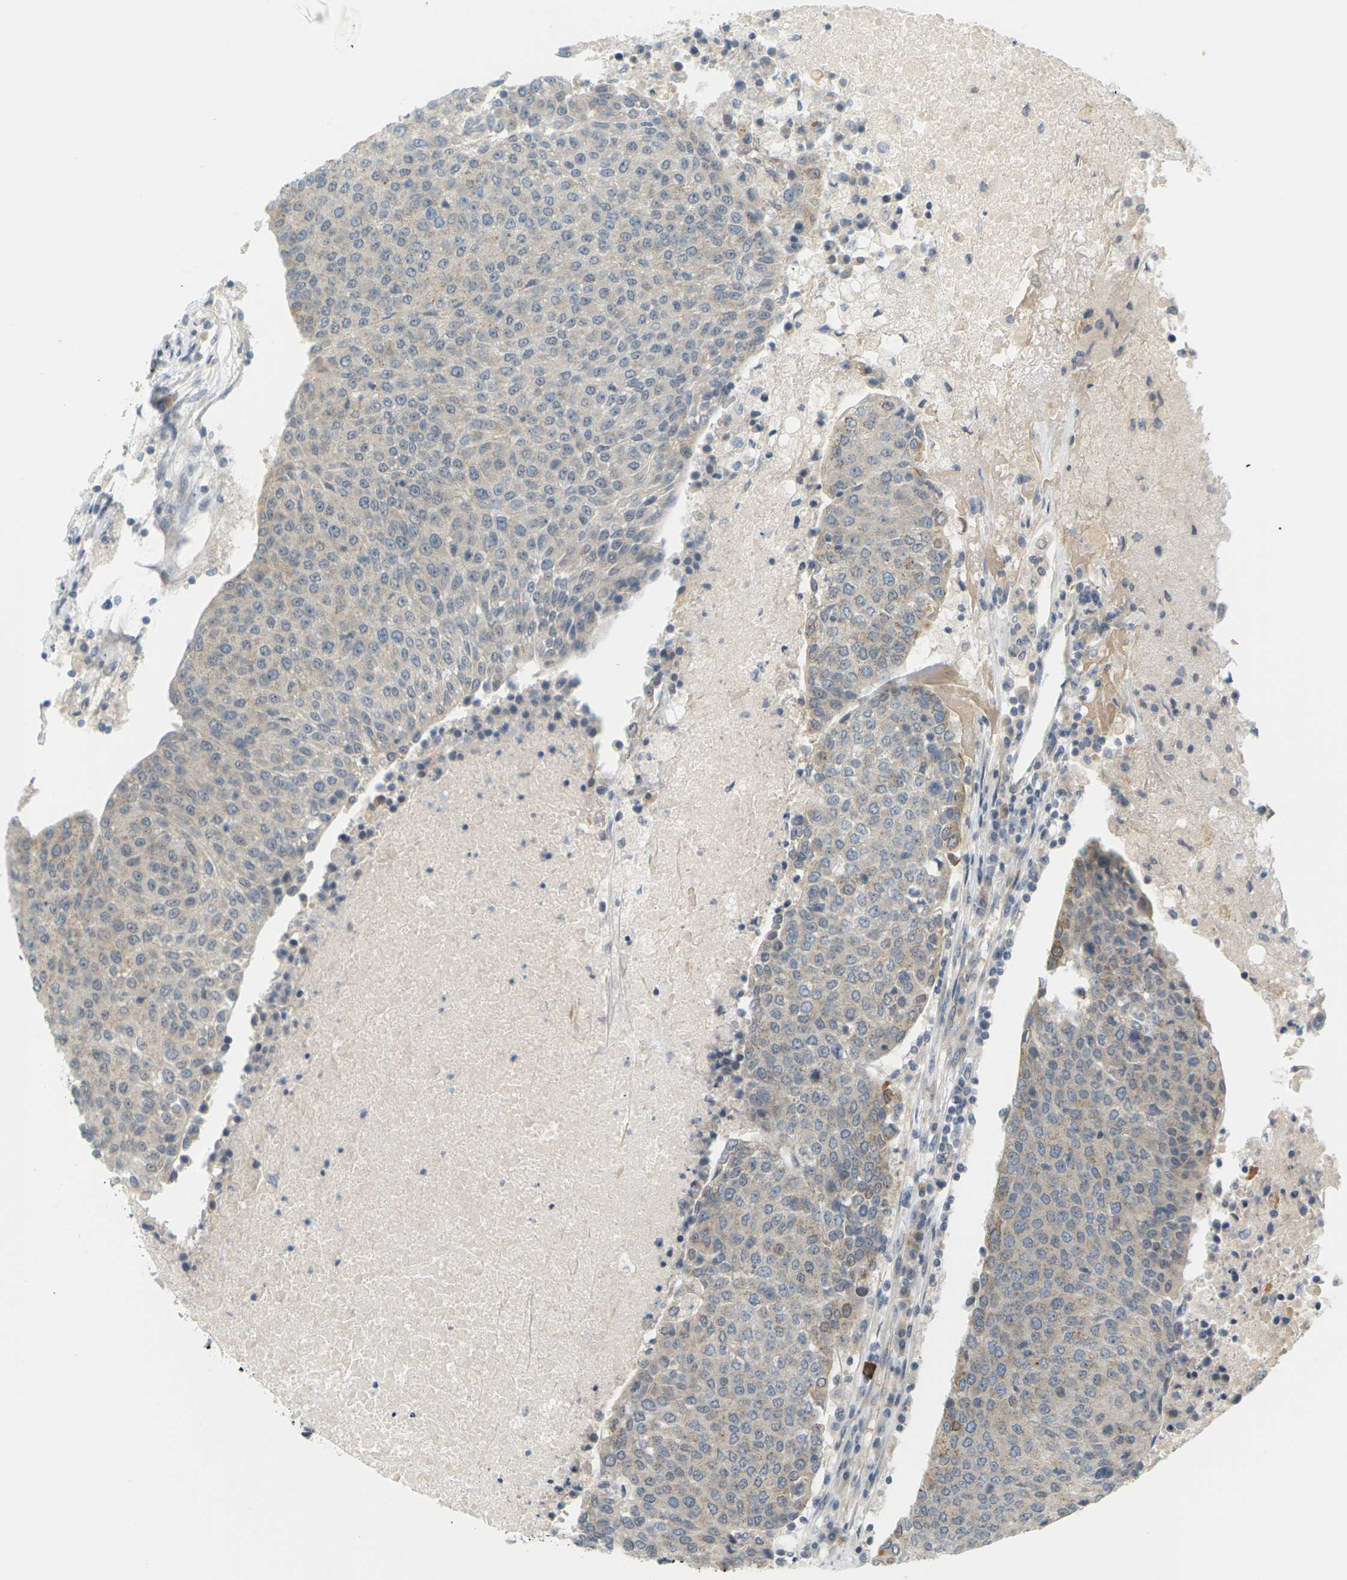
{"staining": {"intensity": "weak", "quantity": ">75%", "location": "cytoplasmic/membranous"}, "tissue": "urothelial cancer", "cell_type": "Tumor cells", "image_type": "cancer", "snomed": [{"axis": "morphology", "description": "Urothelial carcinoma, High grade"}, {"axis": "topography", "description": "Urinary bladder"}], "caption": "An immunohistochemistry (IHC) photomicrograph of neoplastic tissue is shown. Protein staining in brown highlights weak cytoplasmic/membranous positivity in urothelial cancer within tumor cells. (DAB IHC, brown staining for protein, blue staining for nuclei).", "gene": "SOCS6", "patient": {"sex": "female", "age": 85}}